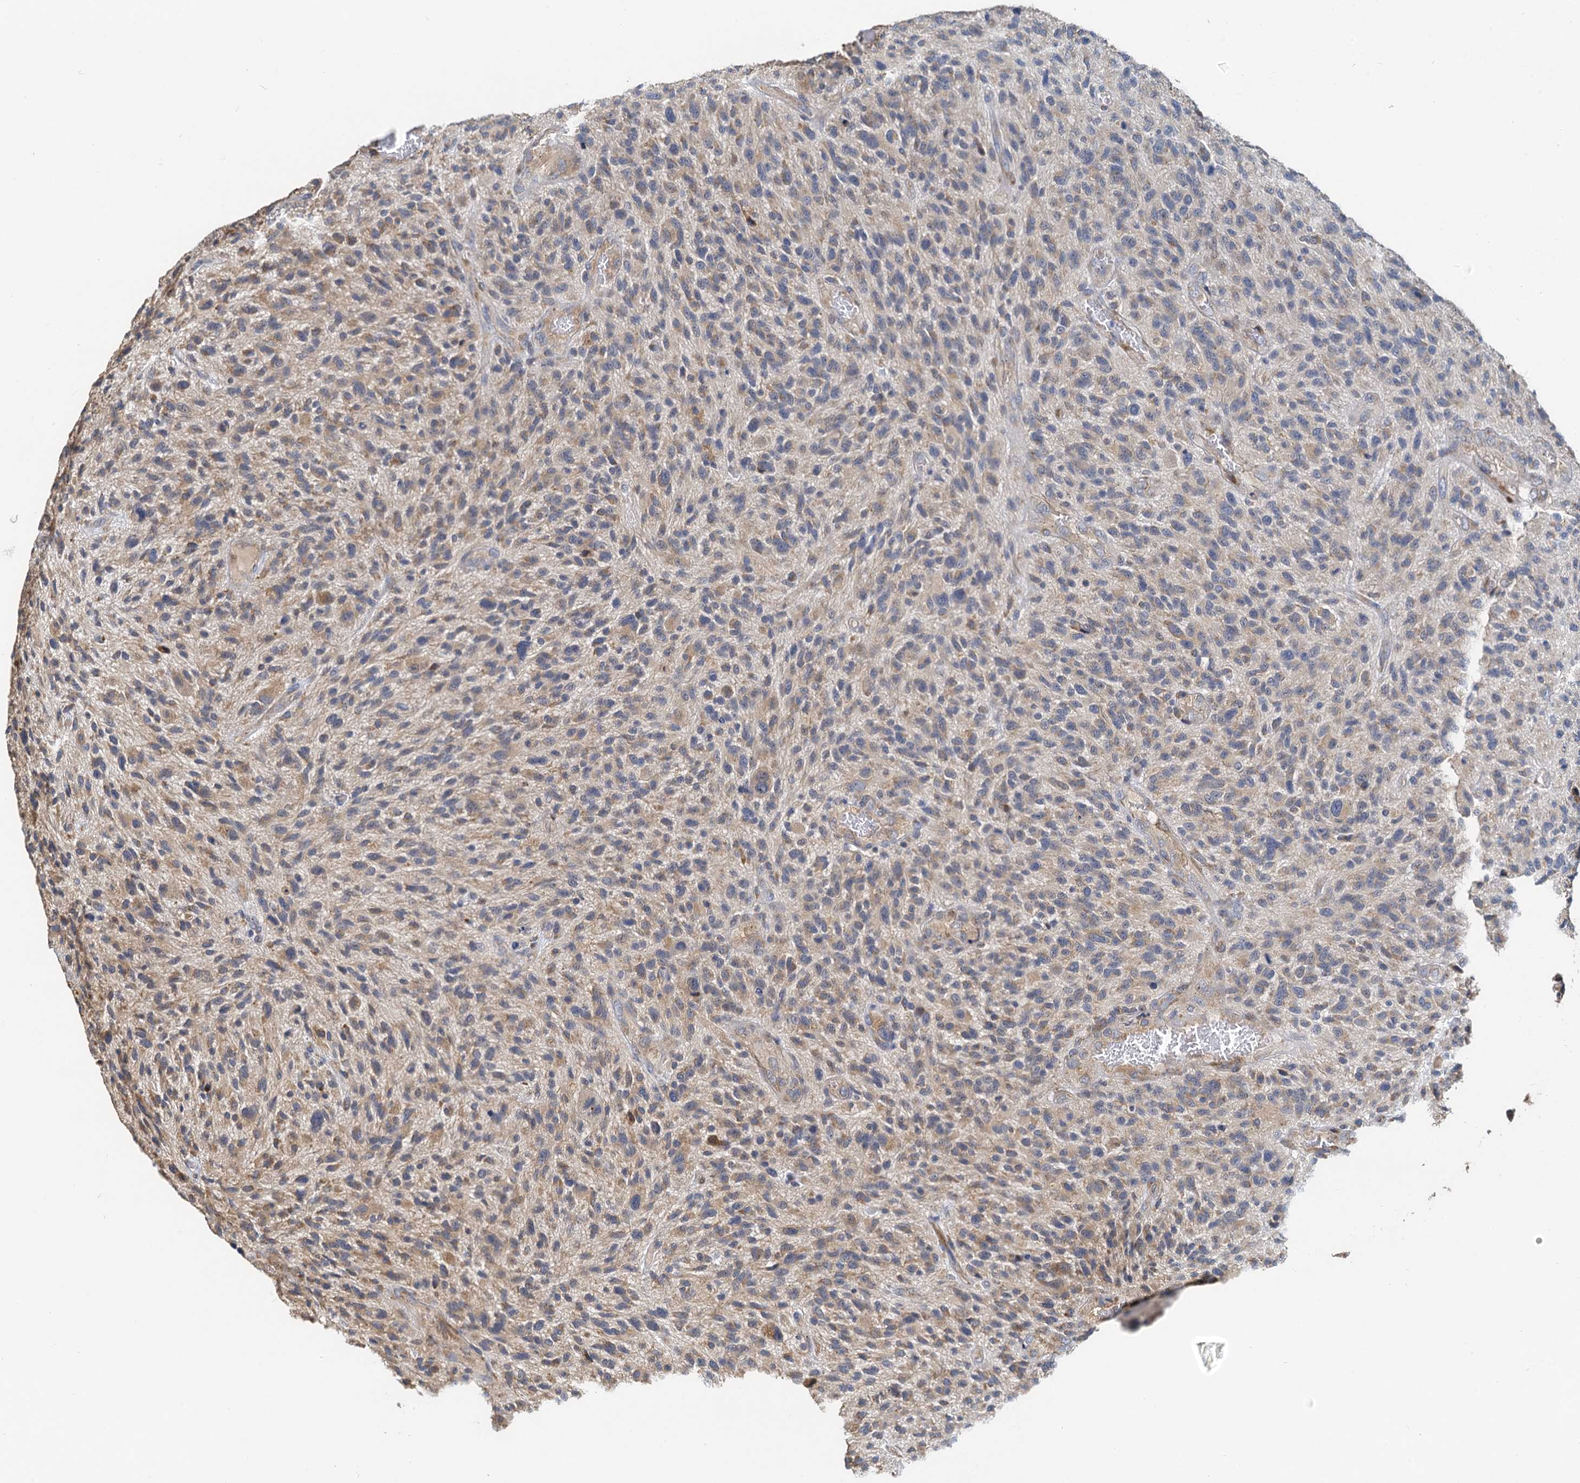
{"staining": {"intensity": "moderate", "quantity": "<25%", "location": "cytoplasmic/membranous"}, "tissue": "glioma", "cell_type": "Tumor cells", "image_type": "cancer", "snomed": [{"axis": "morphology", "description": "Glioma, malignant, High grade"}, {"axis": "topography", "description": "Brain"}], "caption": "The photomicrograph reveals a brown stain indicating the presence of a protein in the cytoplasmic/membranous of tumor cells in malignant glioma (high-grade).", "gene": "NKAPD1", "patient": {"sex": "male", "age": 47}}